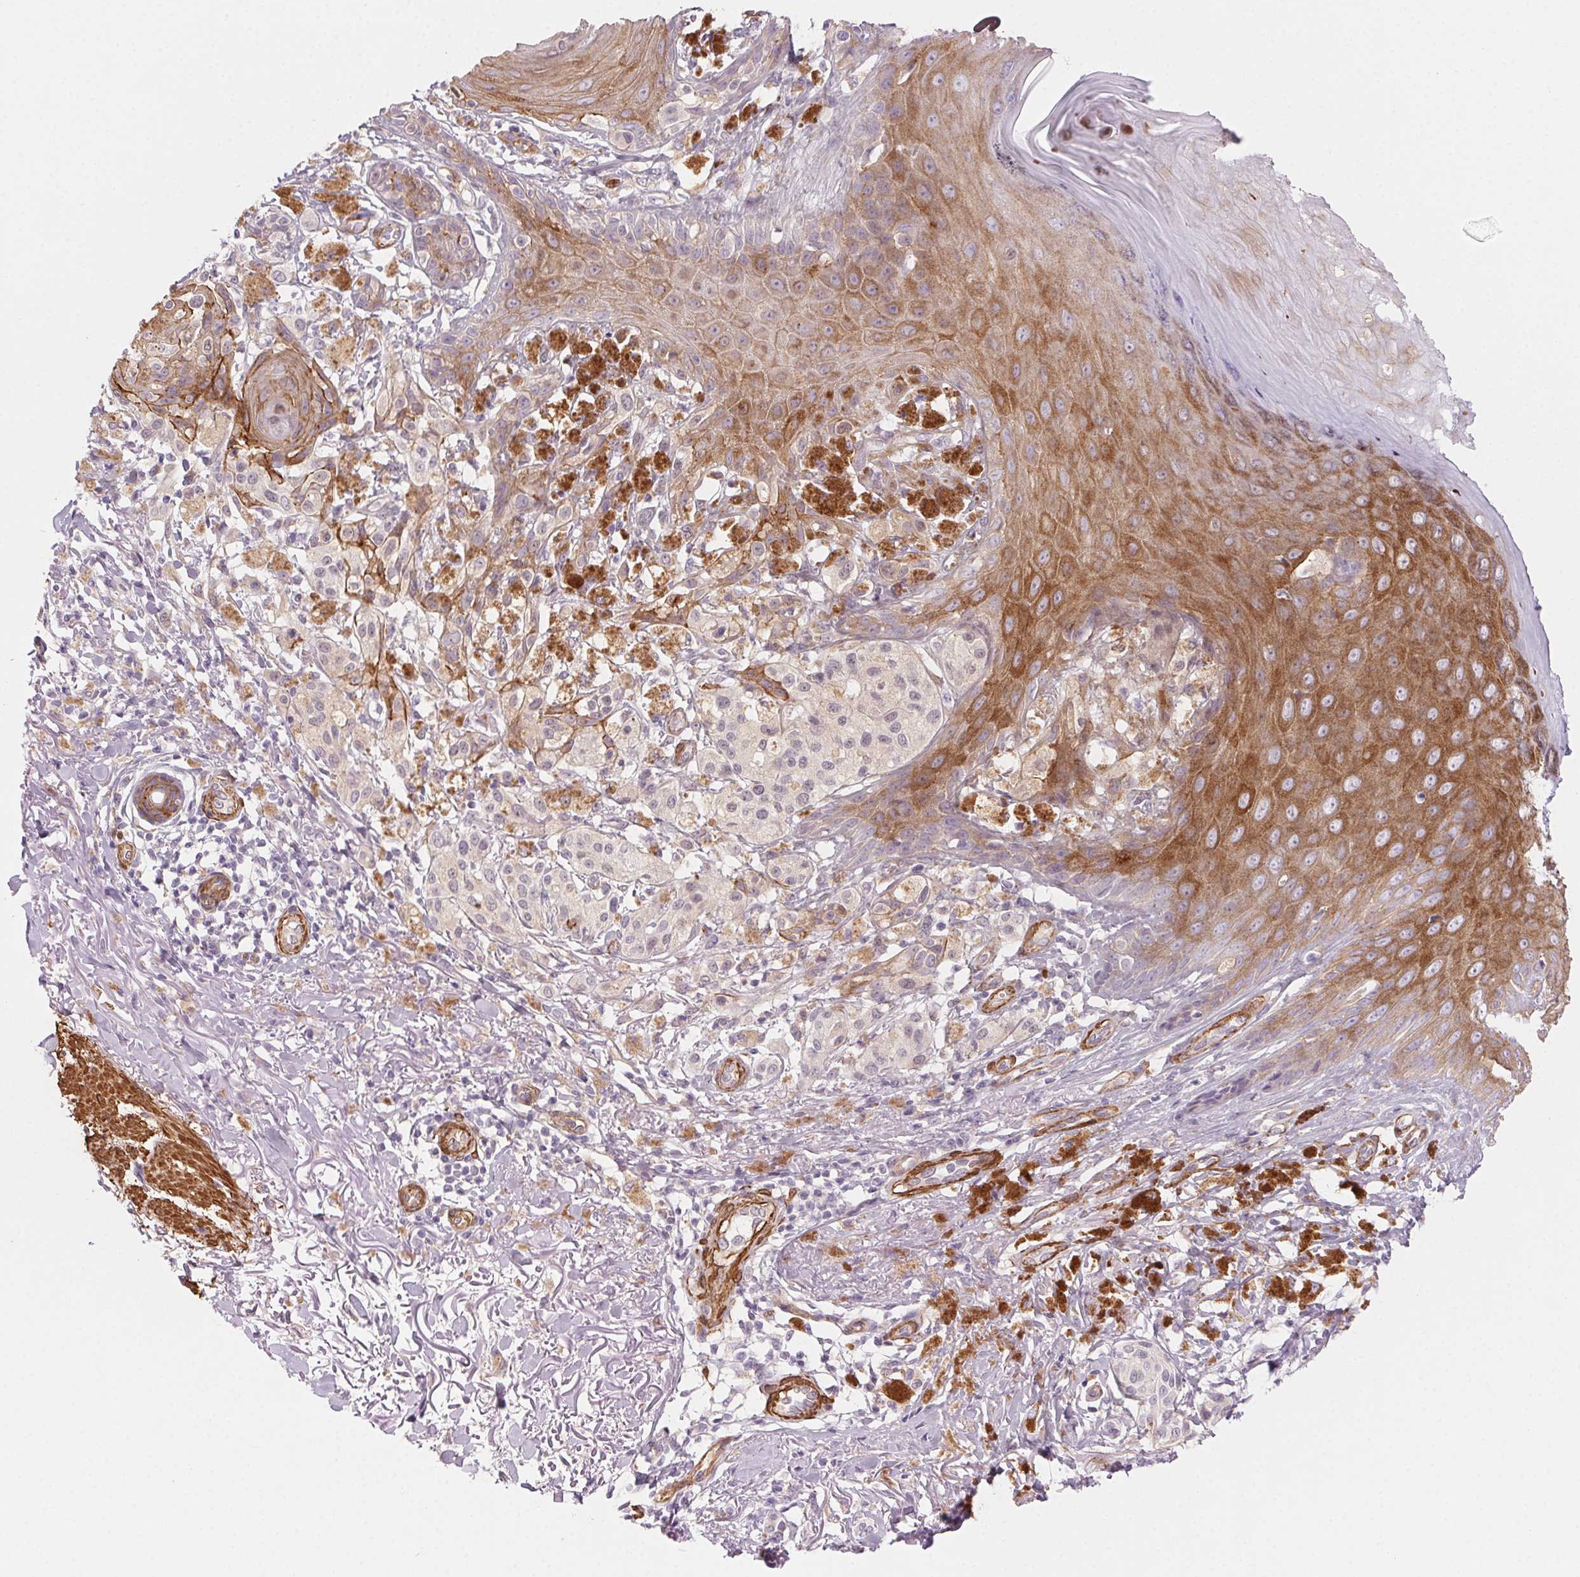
{"staining": {"intensity": "negative", "quantity": "none", "location": "none"}, "tissue": "melanoma", "cell_type": "Tumor cells", "image_type": "cancer", "snomed": [{"axis": "morphology", "description": "Malignant melanoma, NOS"}, {"axis": "topography", "description": "Skin"}], "caption": "This is an immunohistochemistry (IHC) micrograph of melanoma. There is no positivity in tumor cells.", "gene": "GPX8", "patient": {"sex": "female", "age": 80}}